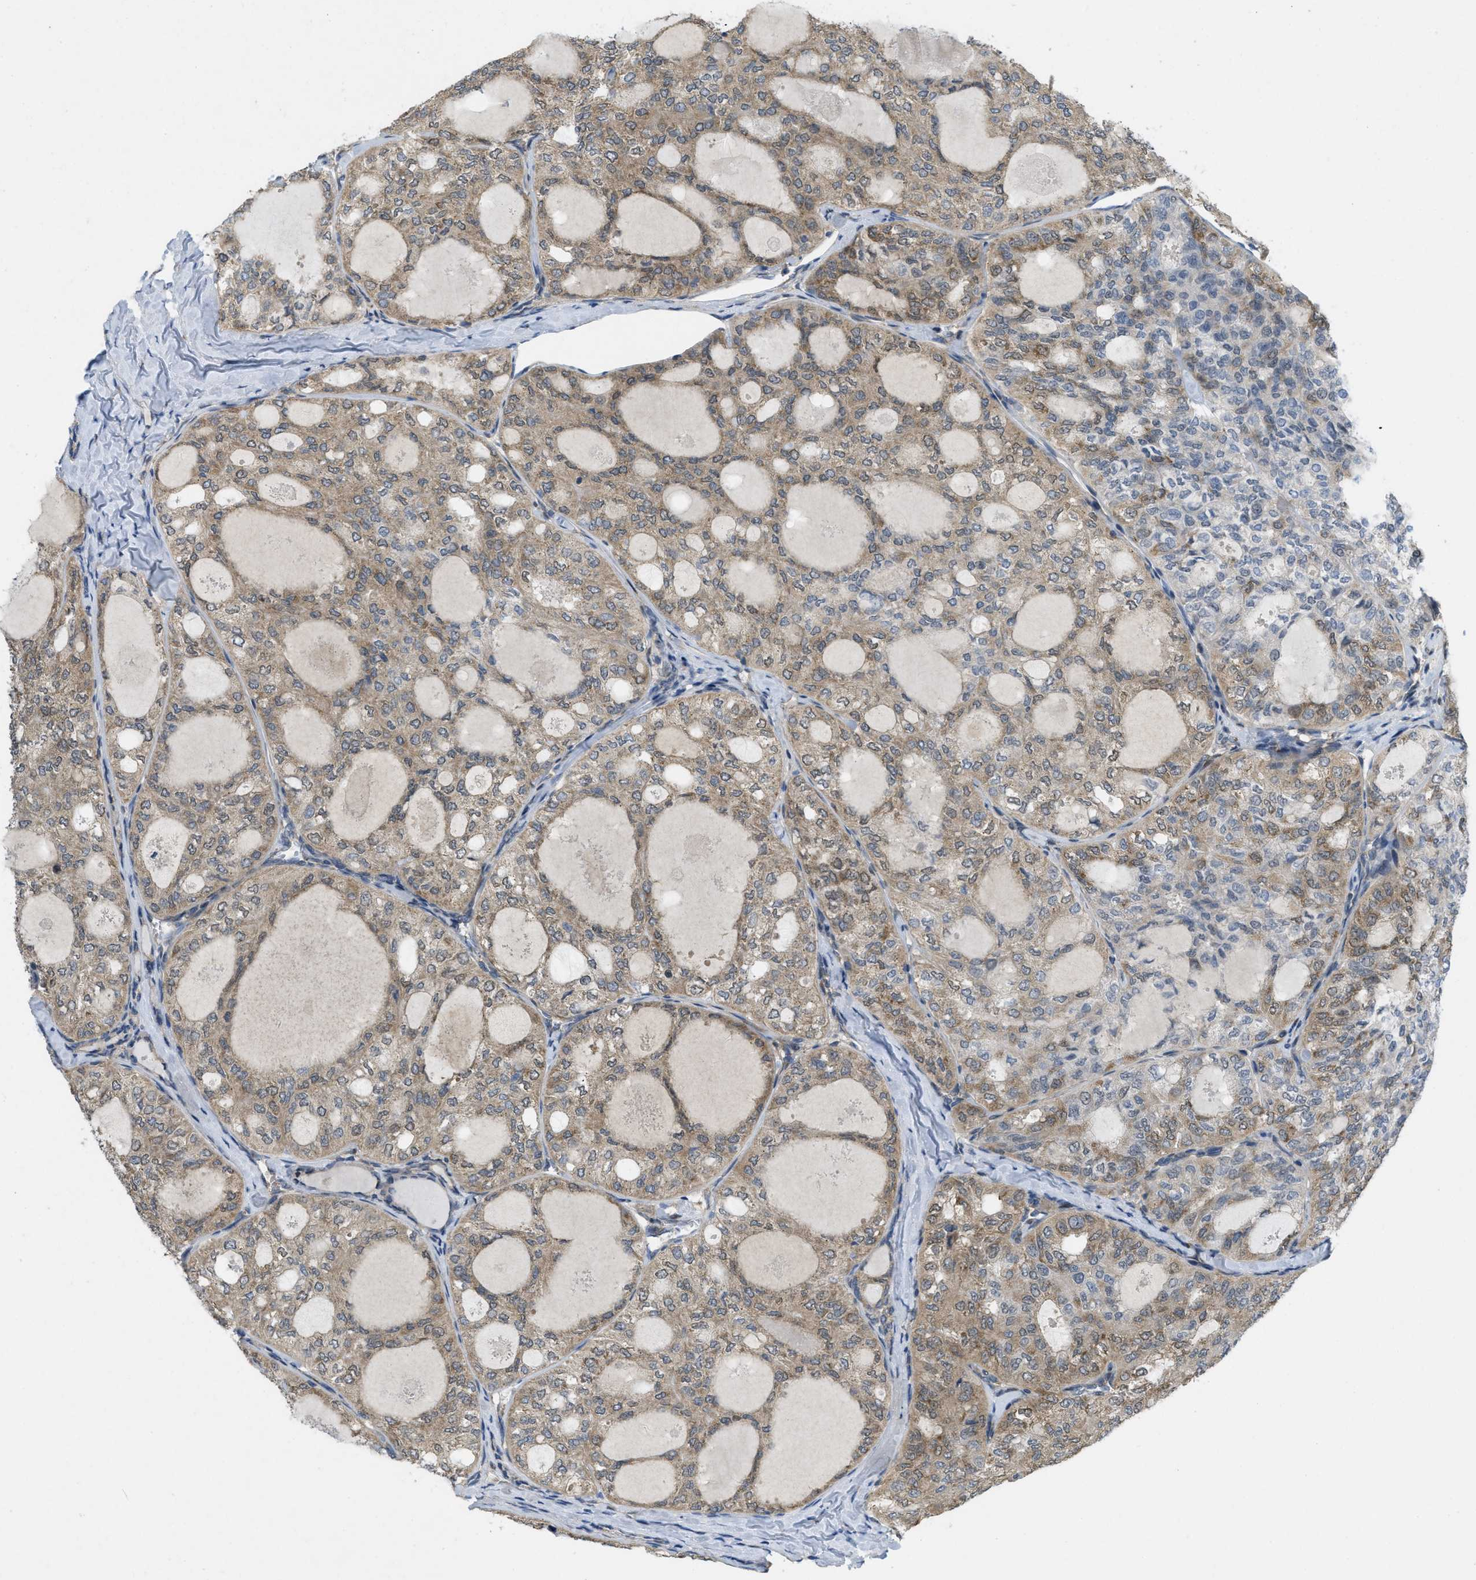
{"staining": {"intensity": "weak", "quantity": ">75%", "location": "cytoplasmic/membranous"}, "tissue": "thyroid cancer", "cell_type": "Tumor cells", "image_type": "cancer", "snomed": [{"axis": "morphology", "description": "Follicular adenoma carcinoma, NOS"}, {"axis": "topography", "description": "Thyroid gland"}], "caption": "Thyroid follicular adenoma carcinoma stained for a protein exhibits weak cytoplasmic/membranous positivity in tumor cells.", "gene": "IFNLR1", "patient": {"sex": "male", "age": 75}}